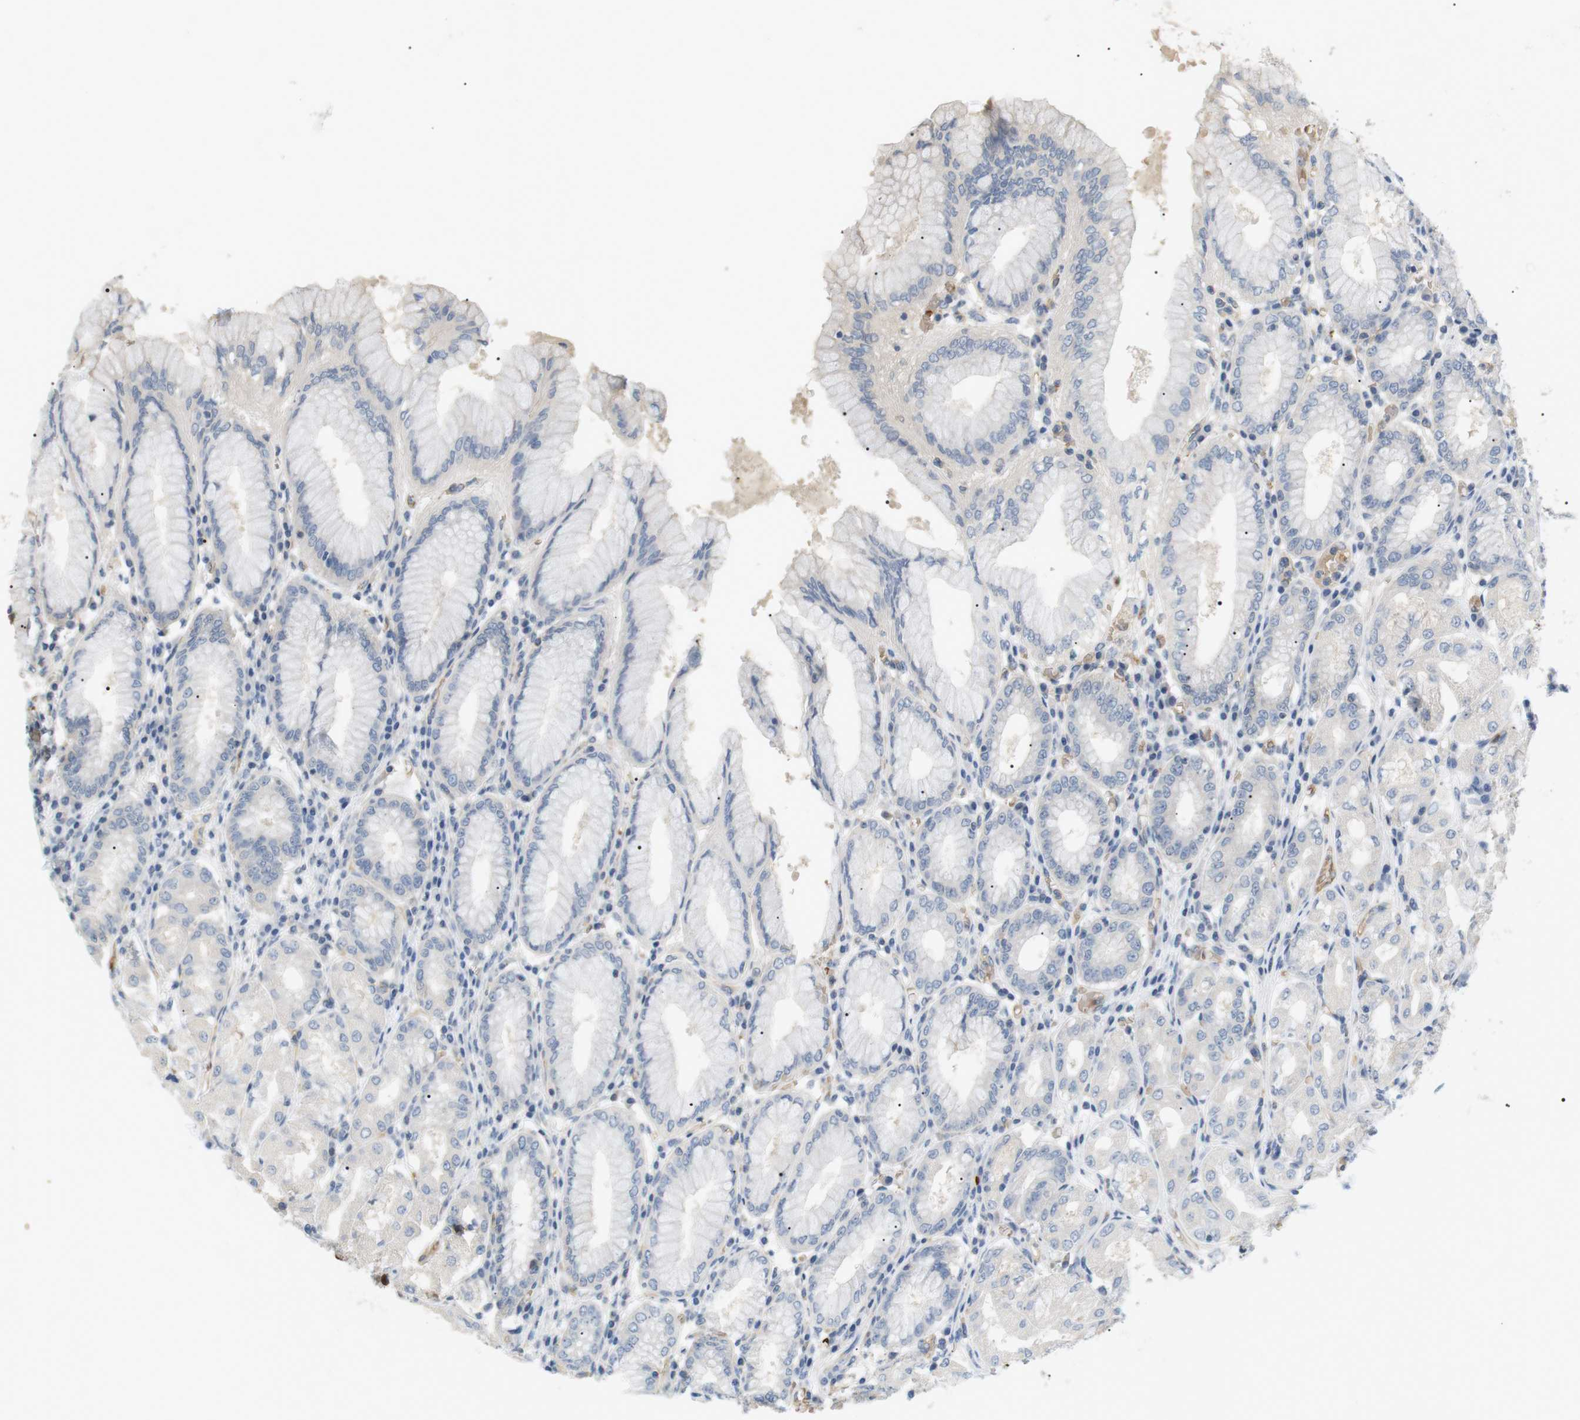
{"staining": {"intensity": "moderate", "quantity": "<25%", "location": "cytoplasmic/membranous"}, "tissue": "stomach", "cell_type": "Glandular cells", "image_type": "normal", "snomed": [{"axis": "morphology", "description": "Normal tissue, NOS"}, {"axis": "topography", "description": "Stomach"}, {"axis": "topography", "description": "Stomach, lower"}], "caption": "IHC image of unremarkable stomach: stomach stained using immunohistochemistry (IHC) shows low levels of moderate protein expression localized specifically in the cytoplasmic/membranous of glandular cells, appearing as a cytoplasmic/membranous brown color.", "gene": "ADCY10", "patient": {"sex": "female", "age": 56}}